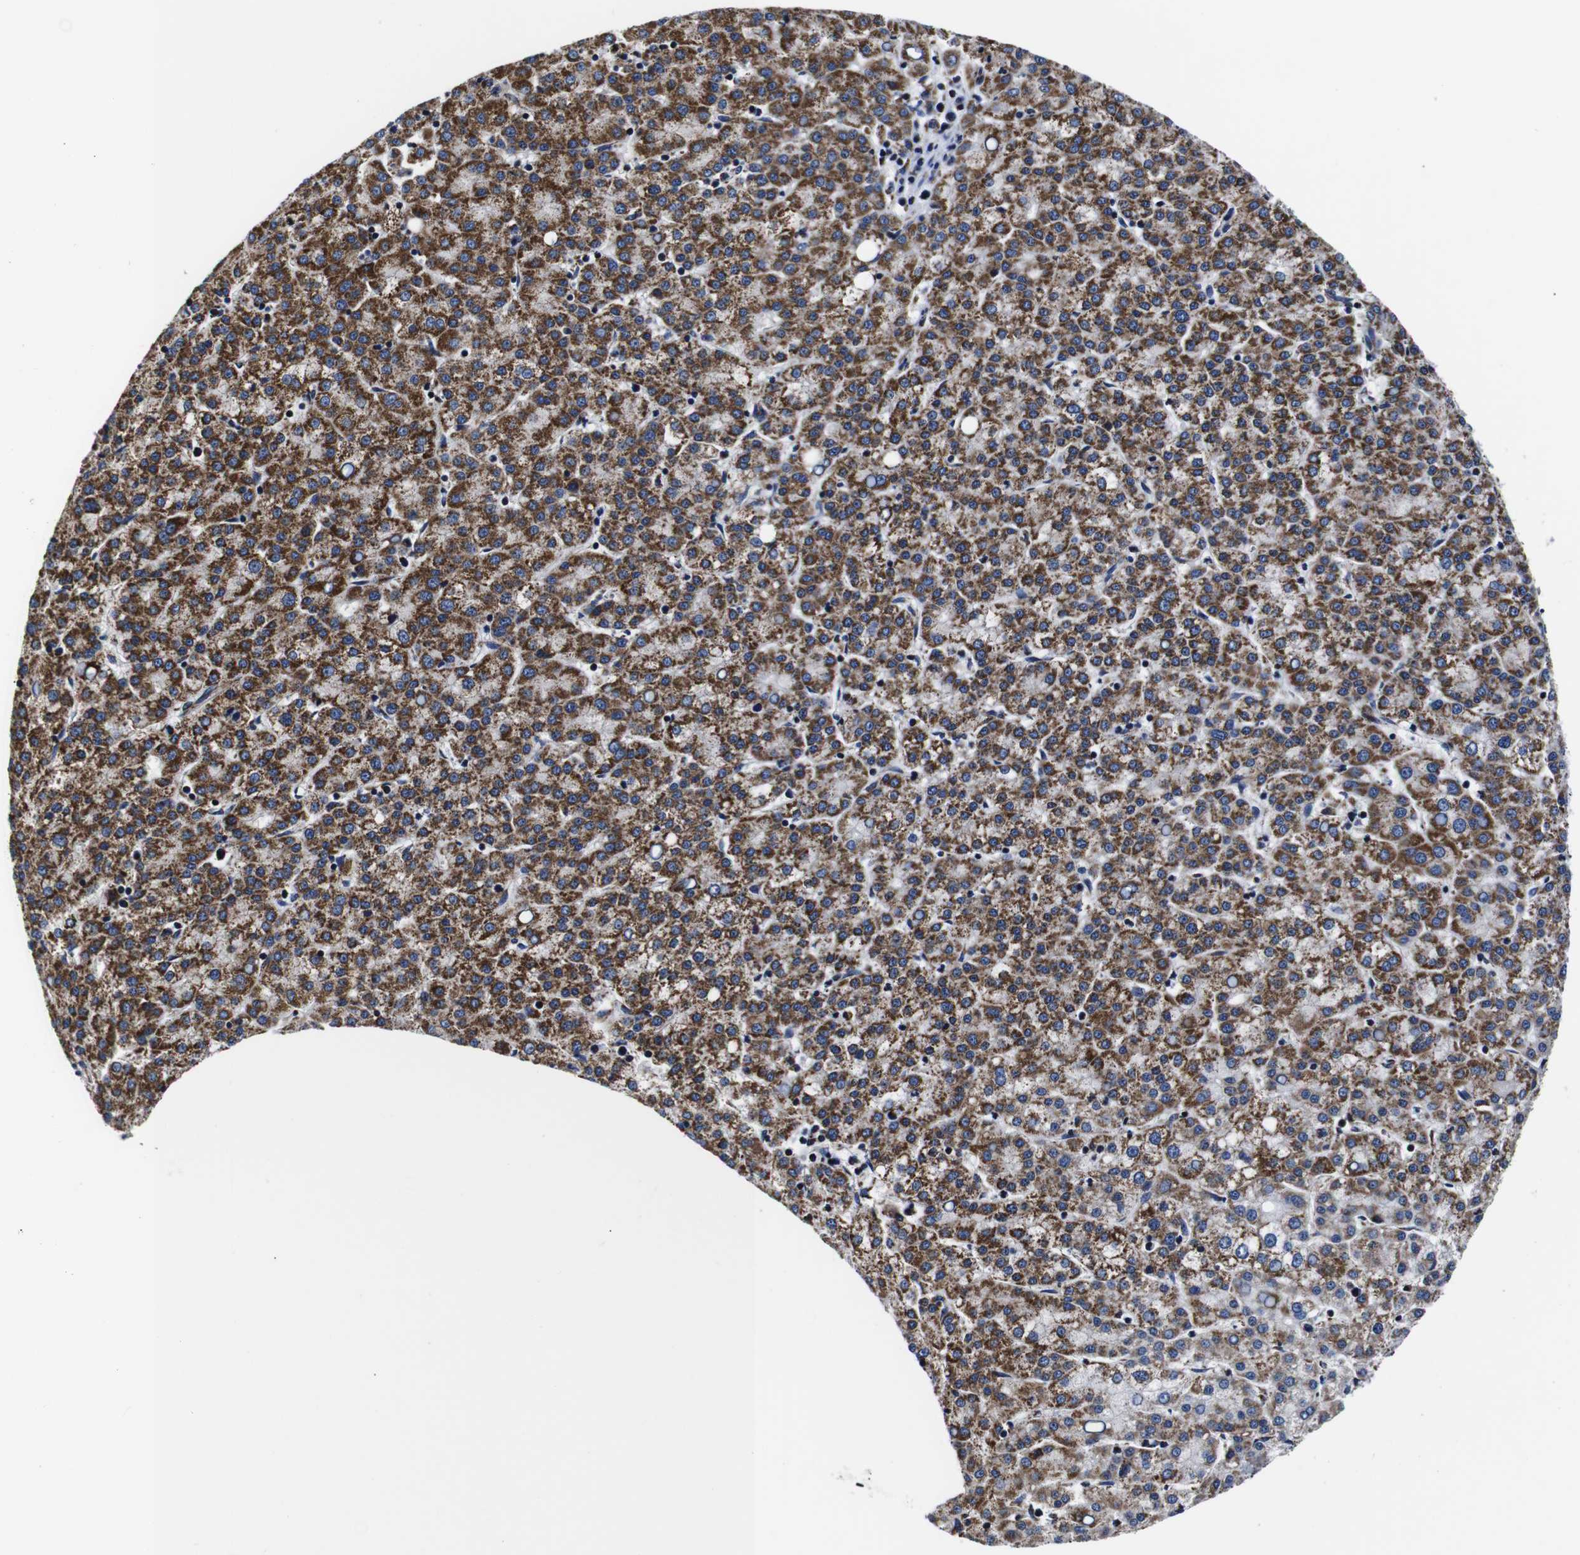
{"staining": {"intensity": "moderate", "quantity": ">75%", "location": "cytoplasmic/membranous"}, "tissue": "liver cancer", "cell_type": "Tumor cells", "image_type": "cancer", "snomed": [{"axis": "morphology", "description": "Carcinoma, Hepatocellular, NOS"}, {"axis": "topography", "description": "Liver"}], "caption": "Immunohistochemistry histopathology image of neoplastic tissue: human hepatocellular carcinoma (liver) stained using immunohistochemistry (IHC) shows medium levels of moderate protein expression localized specifically in the cytoplasmic/membranous of tumor cells, appearing as a cytoplasmic/membranous brown color.", "gene": "FKBP9", "patient": {"sex": "female", "age": 58}}